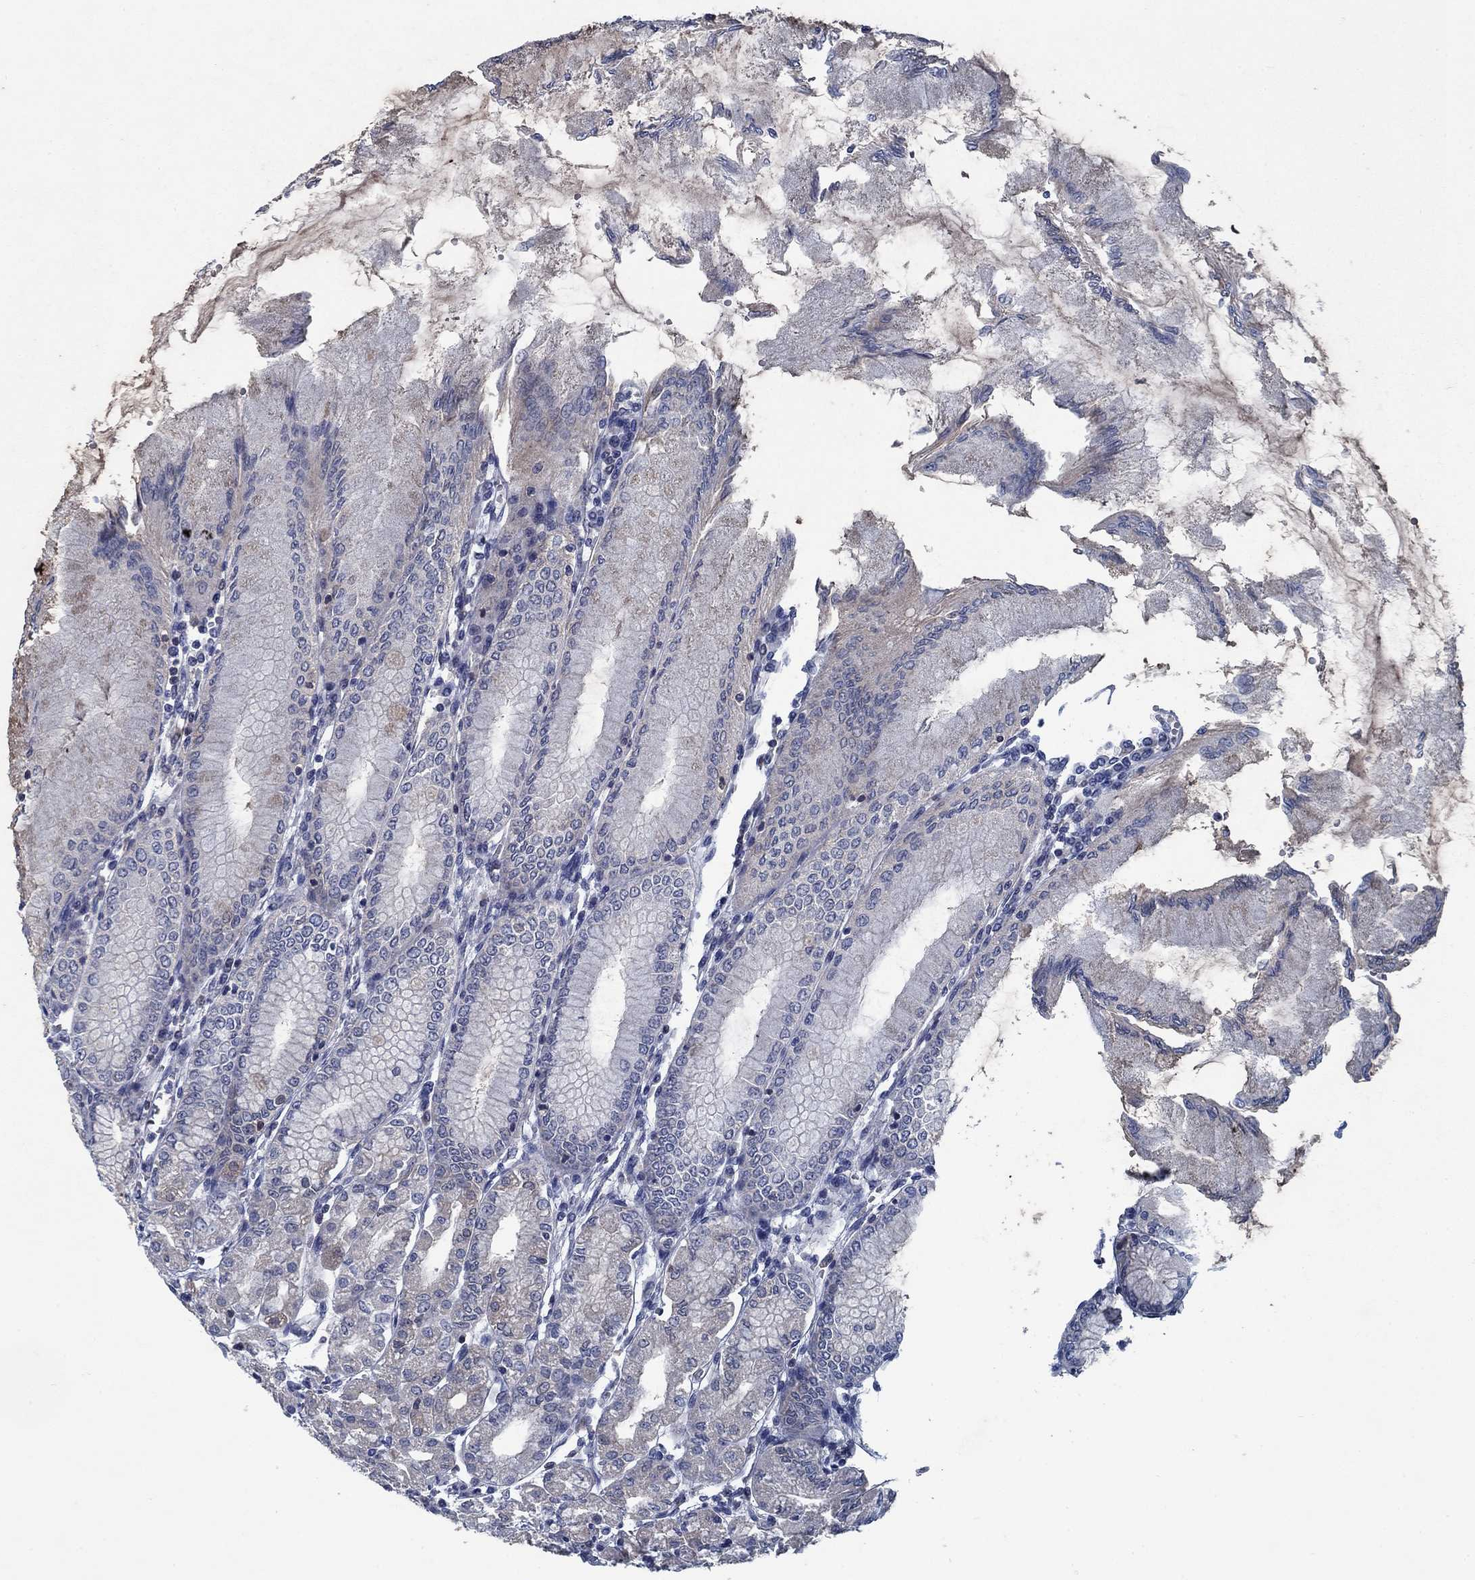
{"staining": {"intensity": "negative", "quantity": "none", "location": "none"}, "tissue": "stomach", "cell_type": "Glandular cells", "image_type": "normal", "snomed": [{"axis": "morphology", "description": "Normal tissue, NOS"}, {"axis": "topography", "description": "Skeletal muscle"}, {"axis": "topography", "description": "Stomach"}], "caption": "High power microscopy photomicrograph of an immunohistochemistry (IHC) micrograph of benign stomach, revealing no significant expression in glandular cells.", "gene": "PNMA8A", "patient": {"sex": "female", "age": 57}}